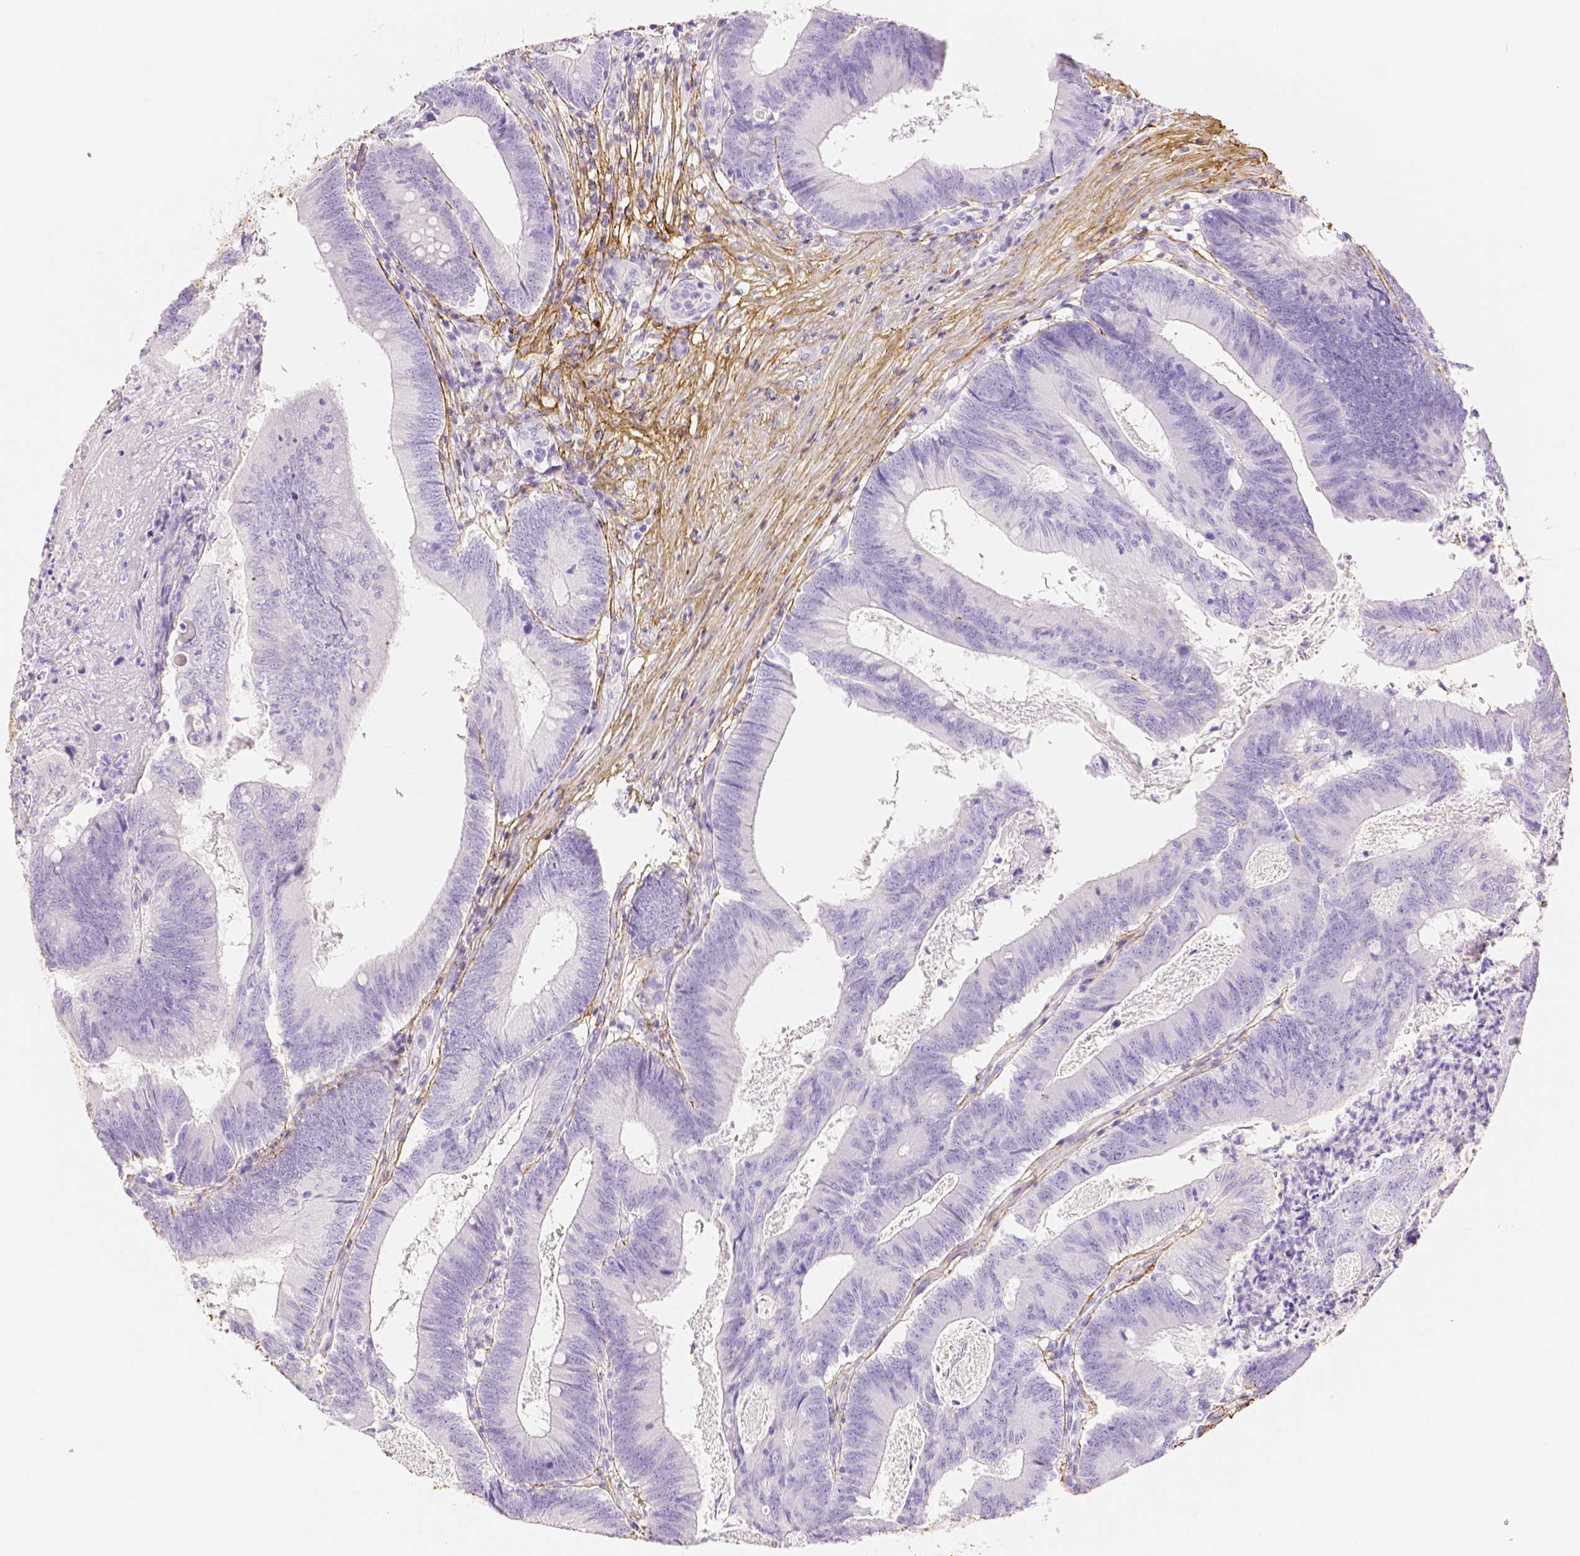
{"staining": {"intensity": "negative", "quantity": "none", "location": "none"}, "tissue": "colorectal cancer", "cell_type": "Tumor cells", "image_type": "cancer", "snomed": [{"axis": "morphology", "description": "Adenocarcinoma, NOS"}, {"axis": "topography", "description": "Colon"}], "caption": "High power microscopy micrograph of an immunohistochemistry histopathology image of adenocarcinoma (colorectal), revealing no significant positivity in tumor cells.", "gene": "FBN1", "patient": {"sex": "female", "age": 70}}